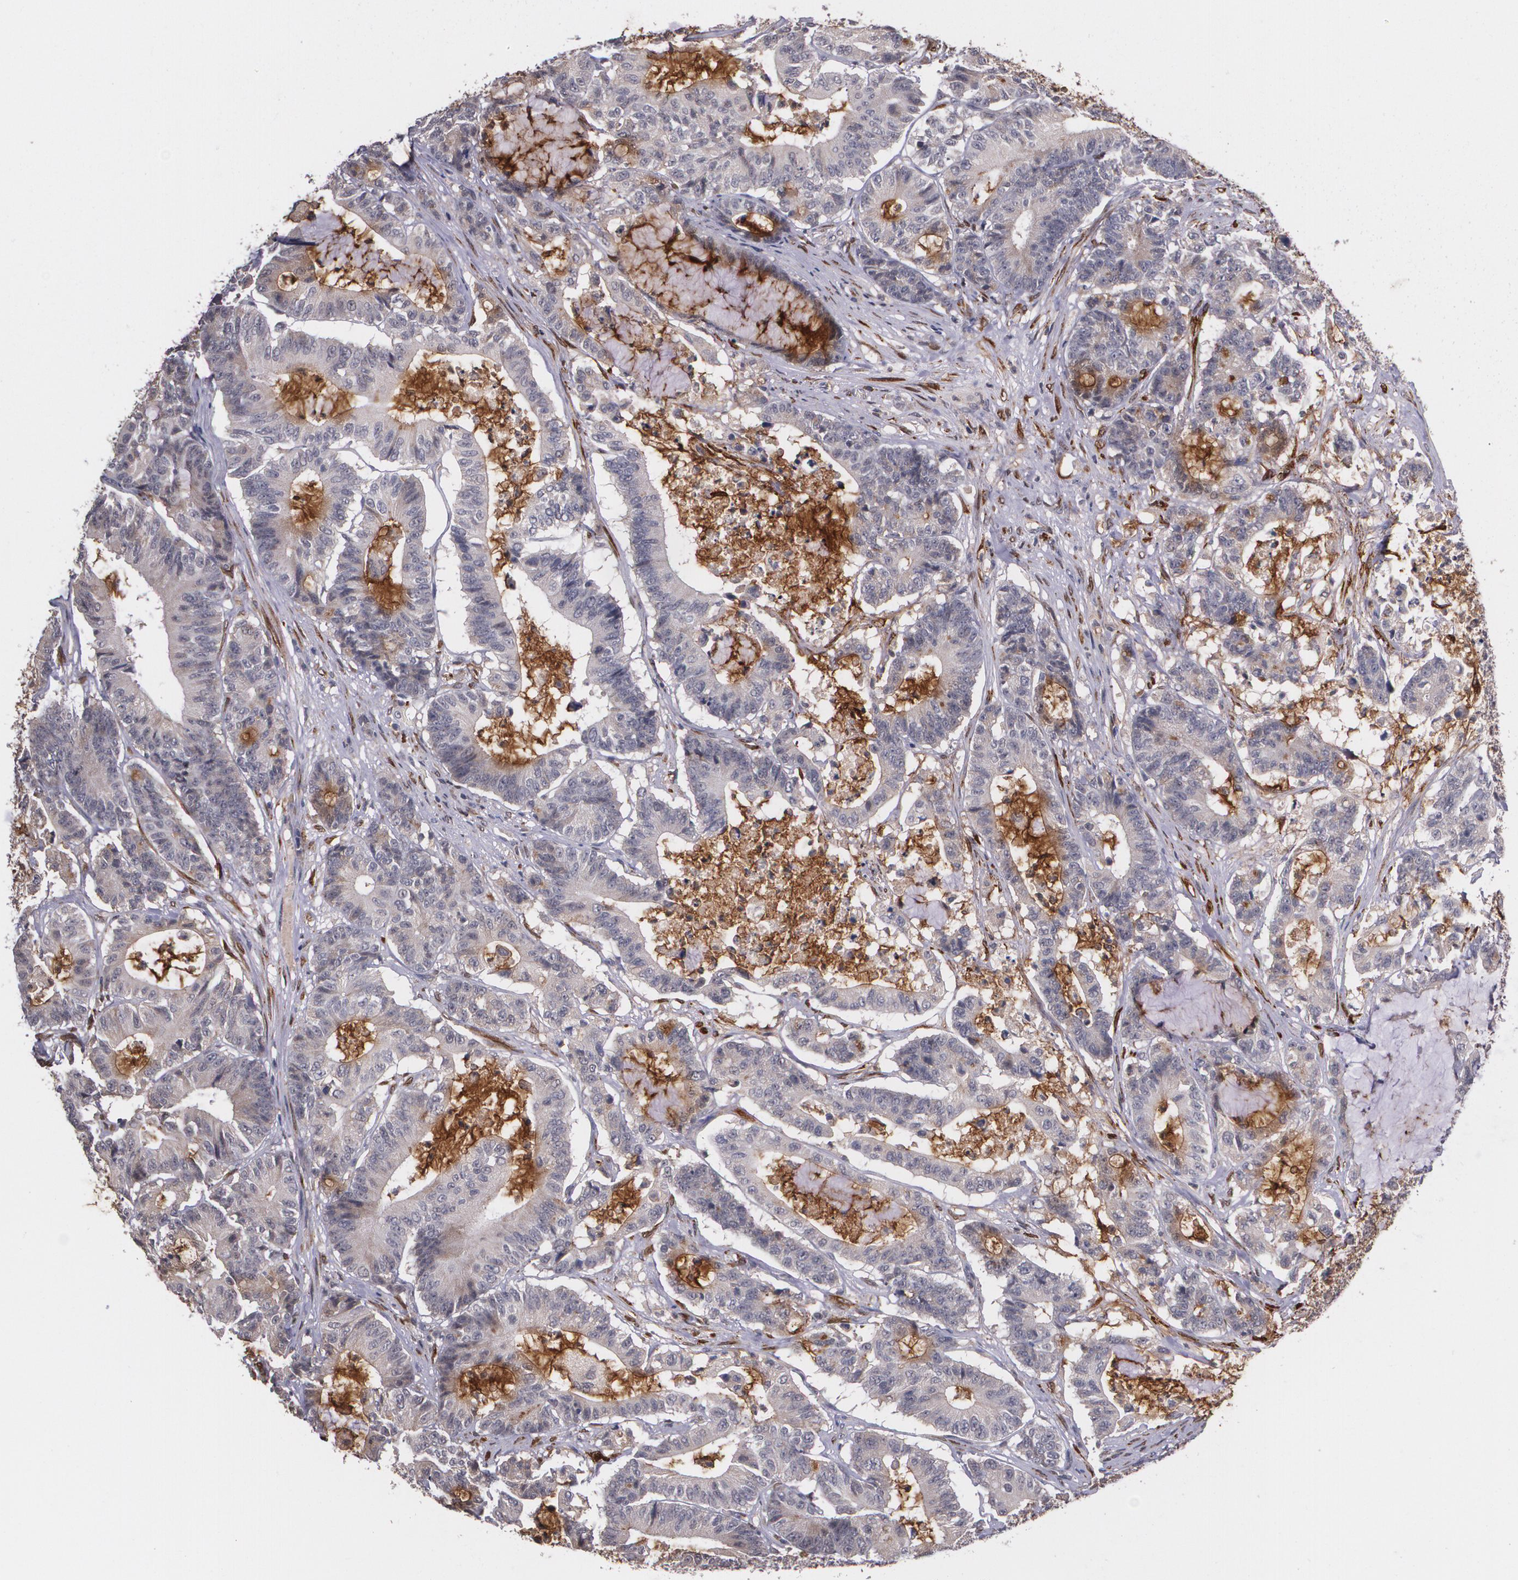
{"staining": {"intensity": "weak", "quantity": "<25%", "location": "cytoplasmic/membranous"}, "tissue": "colorectal cancer", "cell_type": "Tumor cells", "image_type": "cancer", "snomed": [{"axis": "morphology", "description": "Adenocarcinoma, NOS"}, {"axis": "topography", "description": "Colon"}], "caption": "IHC micrograph of neoplastic tissue: colorectal cancer stained with DAB demonstrates no significant protein expression in tumor cells.", "gene": "IFNGR2", "patient": {"sex": "female", "age": 84}}